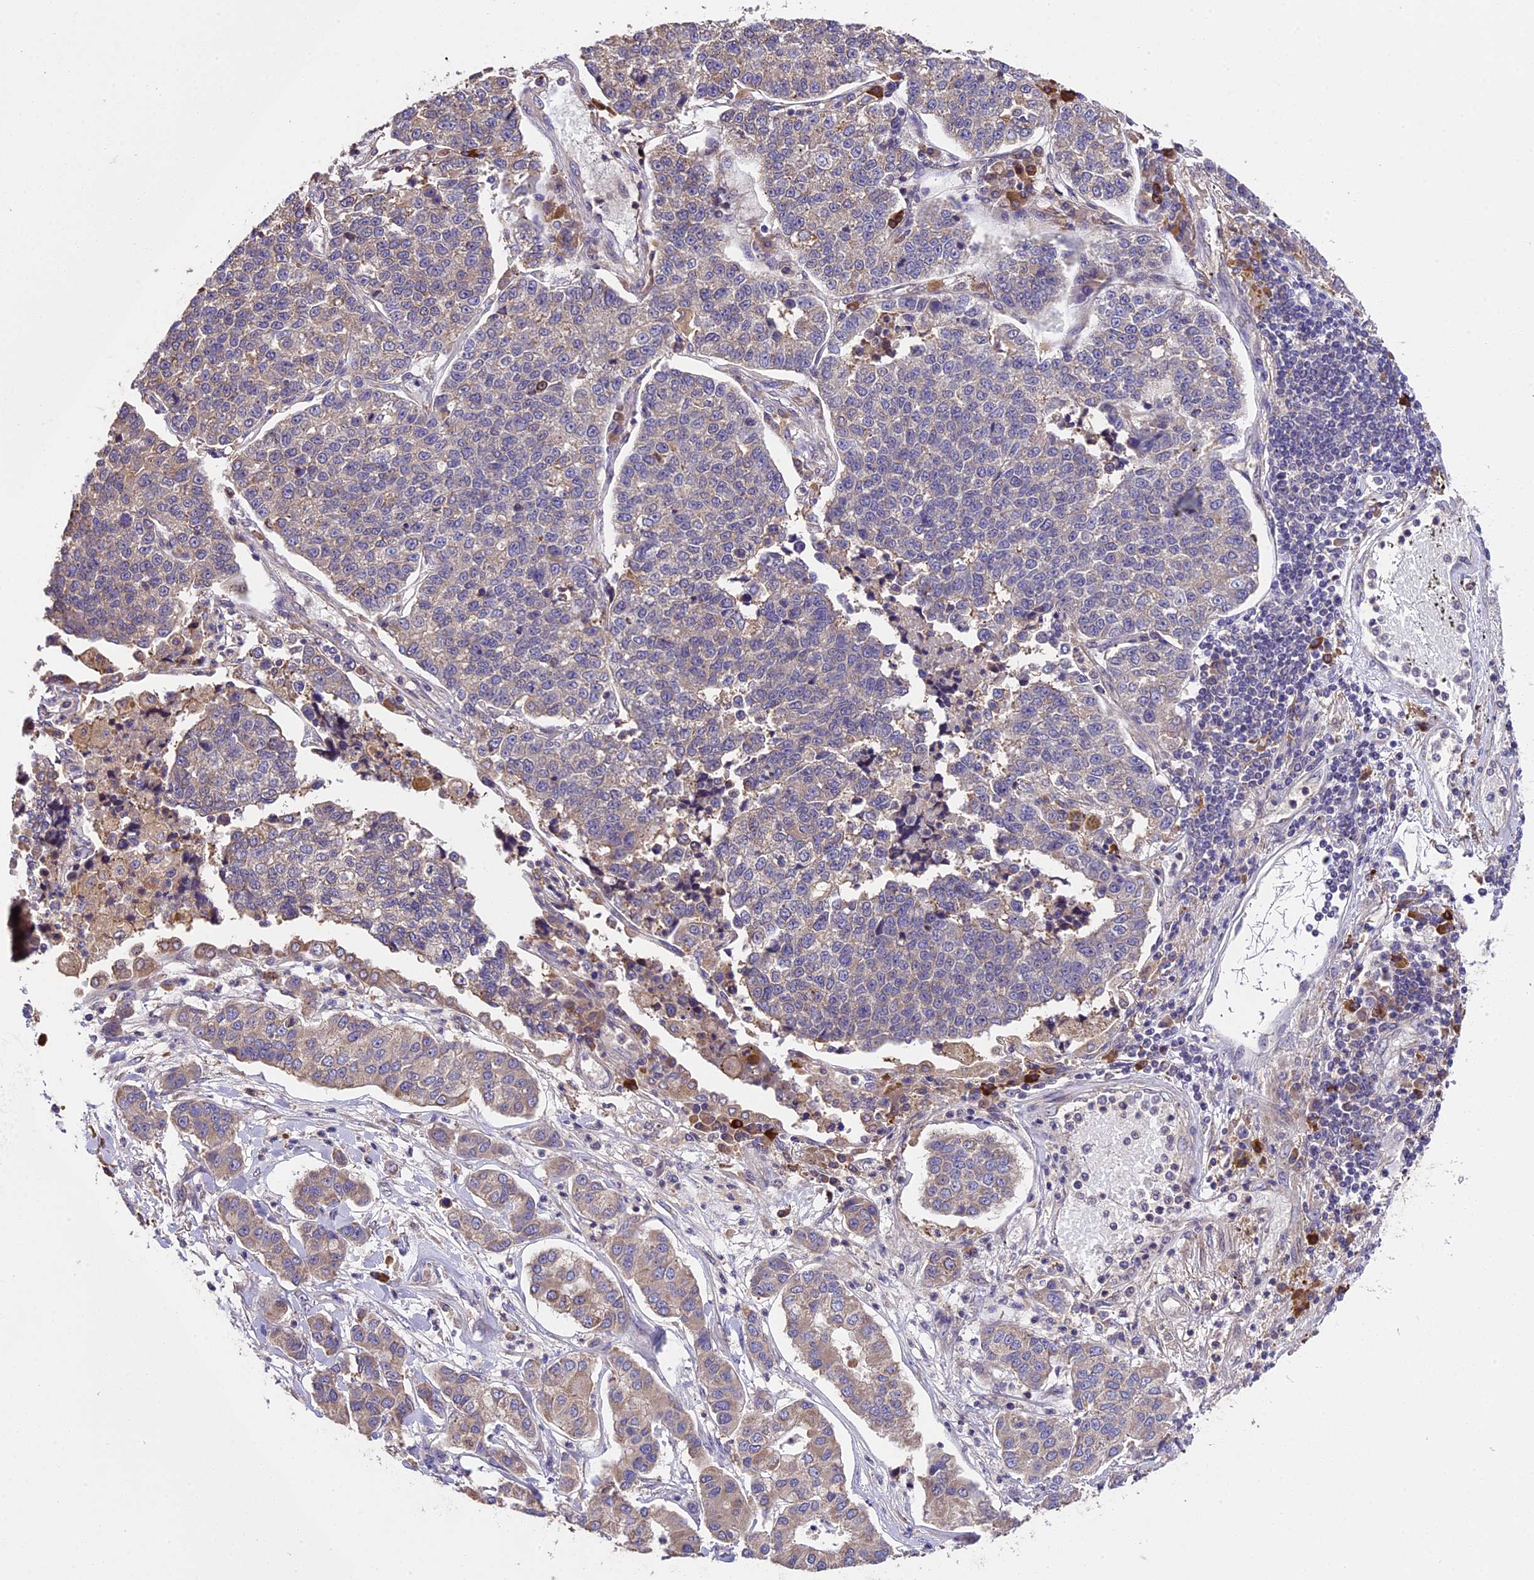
{"staining": {"intensity": "weak", "quantity": "25%-75%", "location": "cytoplasmic/membranous"}, "tissue": "lung cancer", "cell_type": "Tumor cells", "image_type": "cancer", "snomed": [{"axis": "morphology", "description": "Adenocarcinoma, NOS"}, {"axis": "topography", "description": "Lung"}], "caption": "This image reveals immunohistochemistry staining of human lung cancer (adenocarcinoma), with low weak cytoplasmic/membranous staining in approximately 25%-75% of tumor cells.", "gene": "ABCC10", "patient": {"sex": "male", "age": 49}}